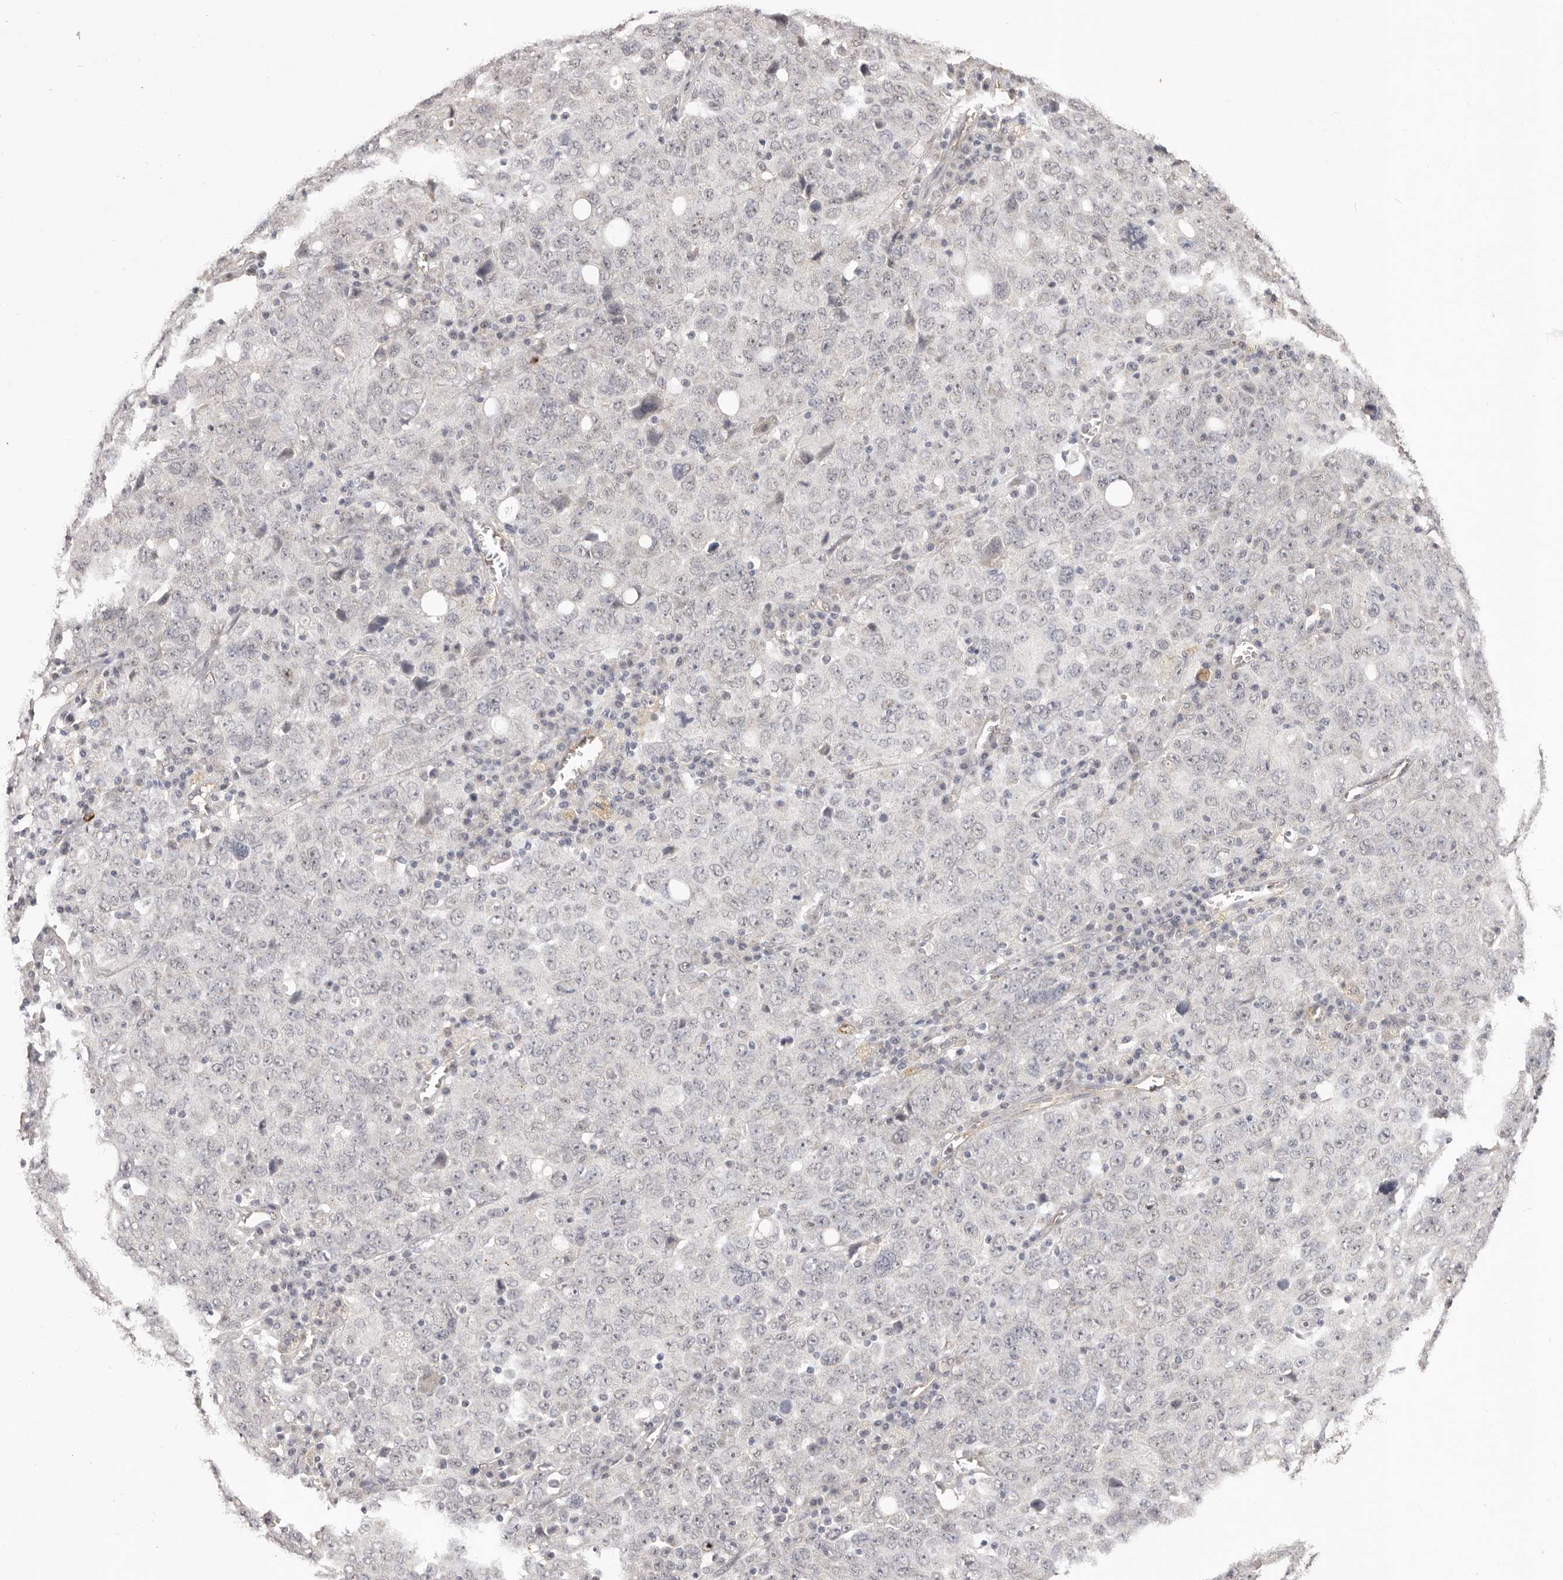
{"staining": {"intensity": "negative", "quantity": "none", "location": "none"}, "tissue": "ovarian cancer", "cell_type": "Tumor cells", "image_type": "cancer", "snomed": [{"axis": "morphology", "description": "Carcinoma, endometroid"}, {"axis": "topography", "description": "Ovary"}], "caption": "A micrograph of ovarian cancer stained for a protein shows no brown staining in tumor cells. (Brightfield microscopy of DAB (3,3'-diaminobenzidine) IHC at high magnification).", "gene": "RPS6KA5", "patient": {"sex": "female", "age": 62}}